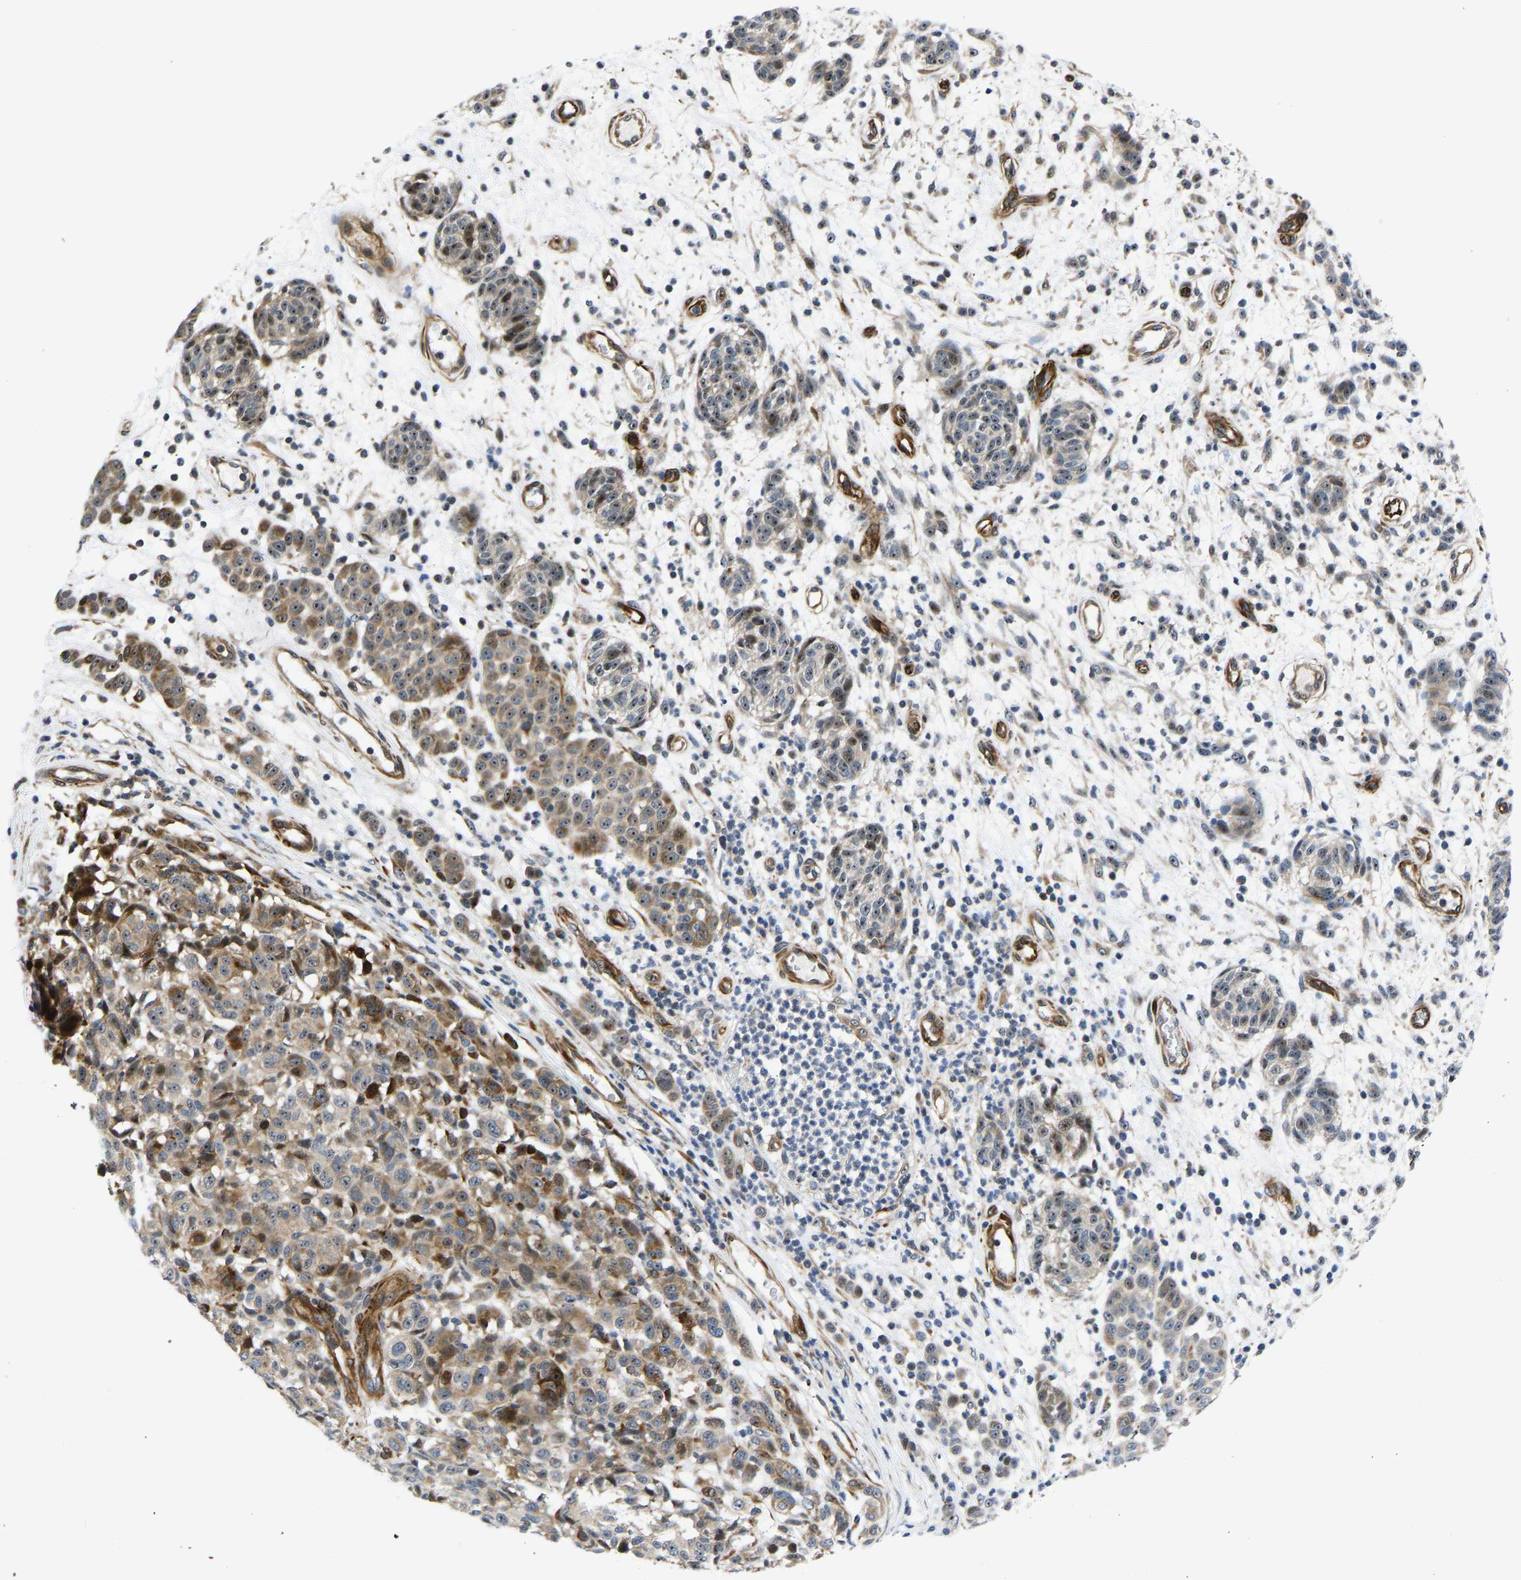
{"staining": {"intensity": "strong", "quantity": "25%-75%", "location": "cytoplasmic/membranous,nuclear"}, "tissue": "melanoma", "cell_type": "Tumor cells", "image_type": "cancer", "snomed": [{"axis": "morphology", "description": "Malignant melanoma, NOS"}, {"axis": "topography", "description": "Skin"}], "caption": "This image reveals melanoma stained with IHC to label a protein in brown. The cytoplasmic/membranous and nuclear of tumor cells show strong positivity for the protein. Nuclei are counter-stained blue.", "gene": "RESF1", "patient": {"sex": "male", "age": 59}}